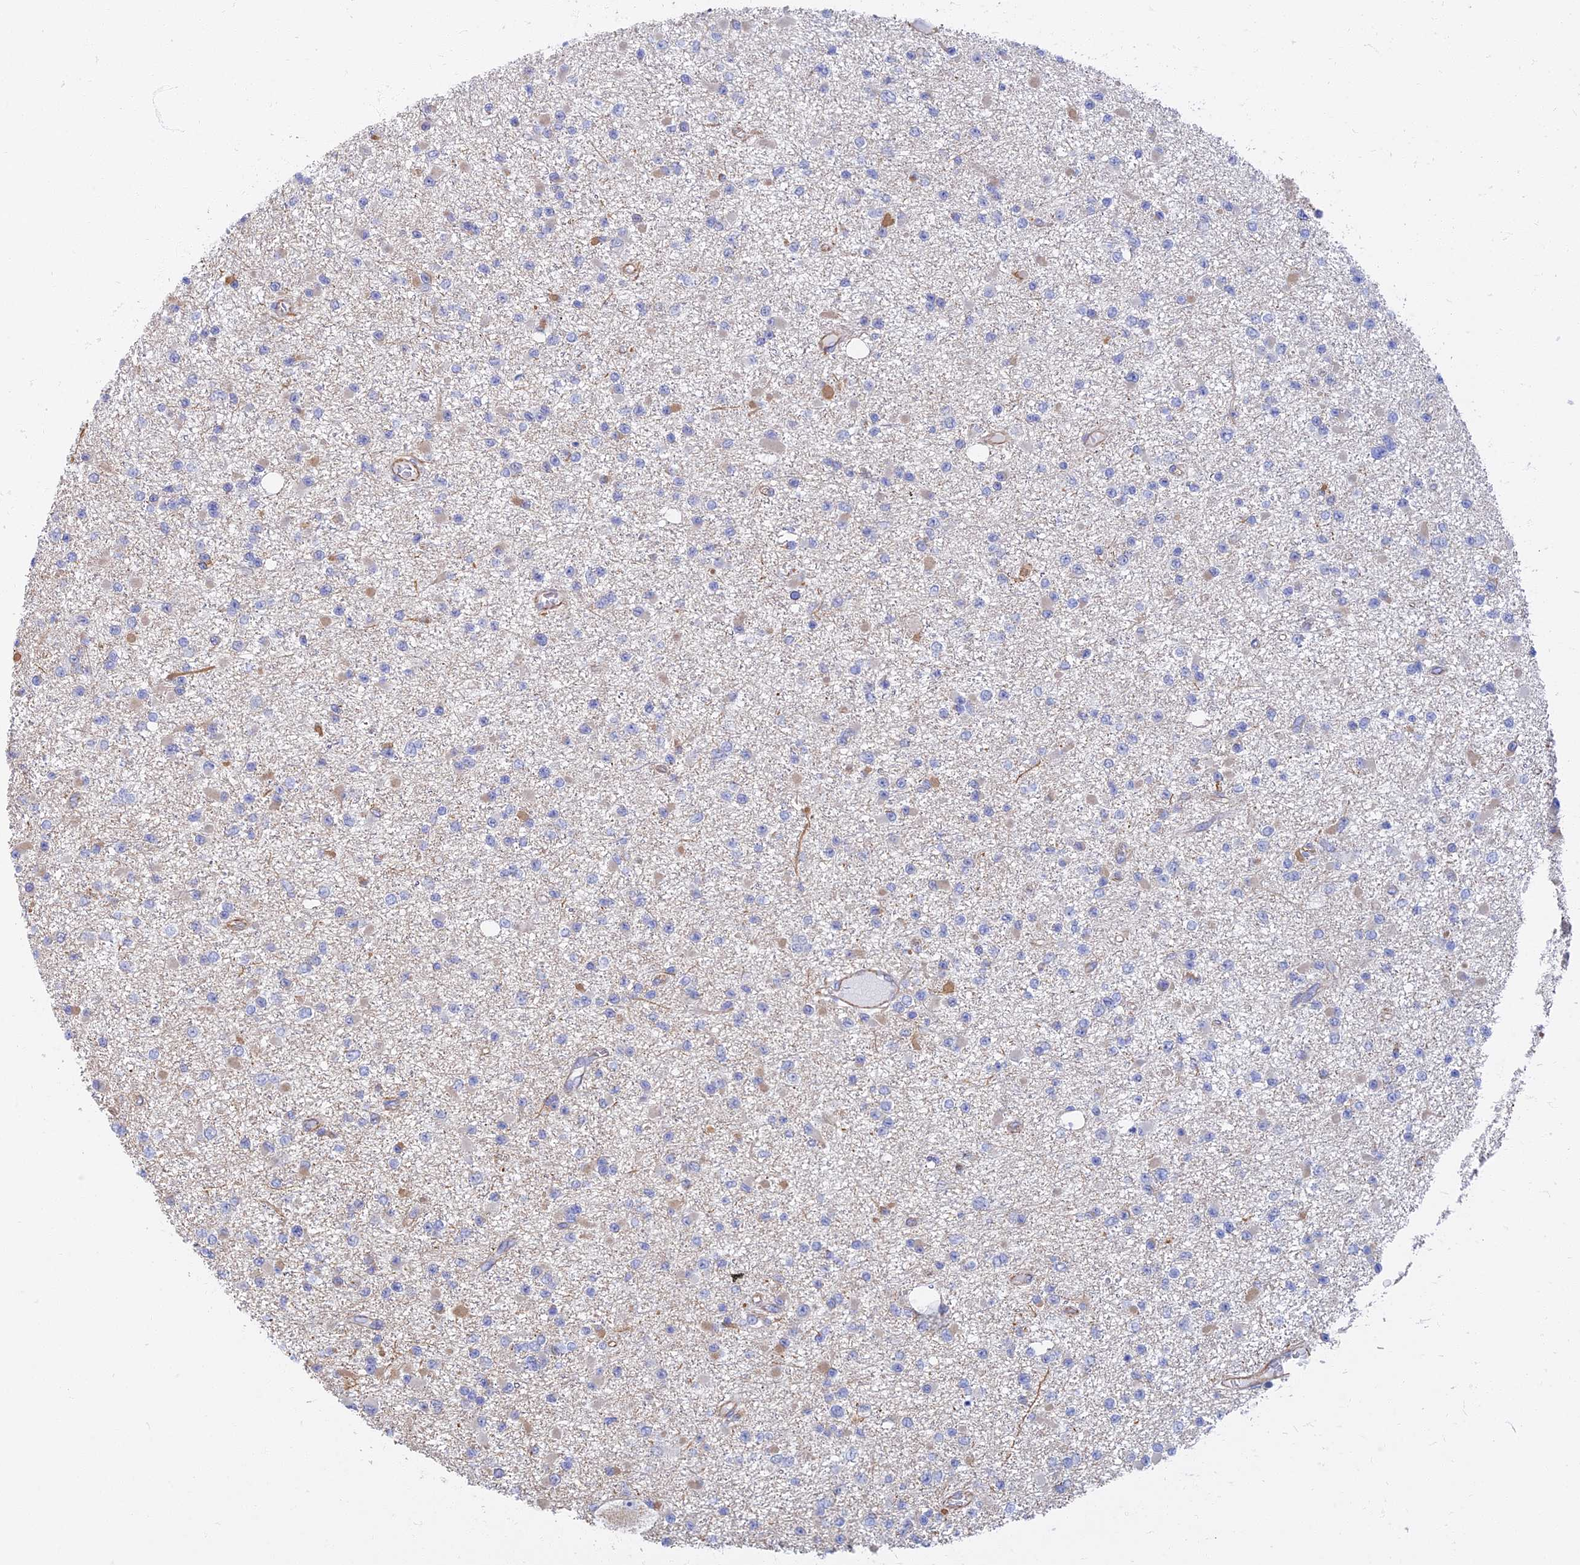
{"staining": {"intensity": "negative", "quantity": "none", "location": "none"}, "tissue": "glioma", "cell_type": "Tumor cells", "image_type": "cancer", "snomed": [{"axis": "morphology", "description": "Glioma, malignant, Low grade"}, {"axis": "topography", "description": "Brain"}], "caption": "The IHC image has no significant staining in tumor cells of glioma tissue.", "gene": "RMC1", "patient": {"sex": "female", "age": 22}}